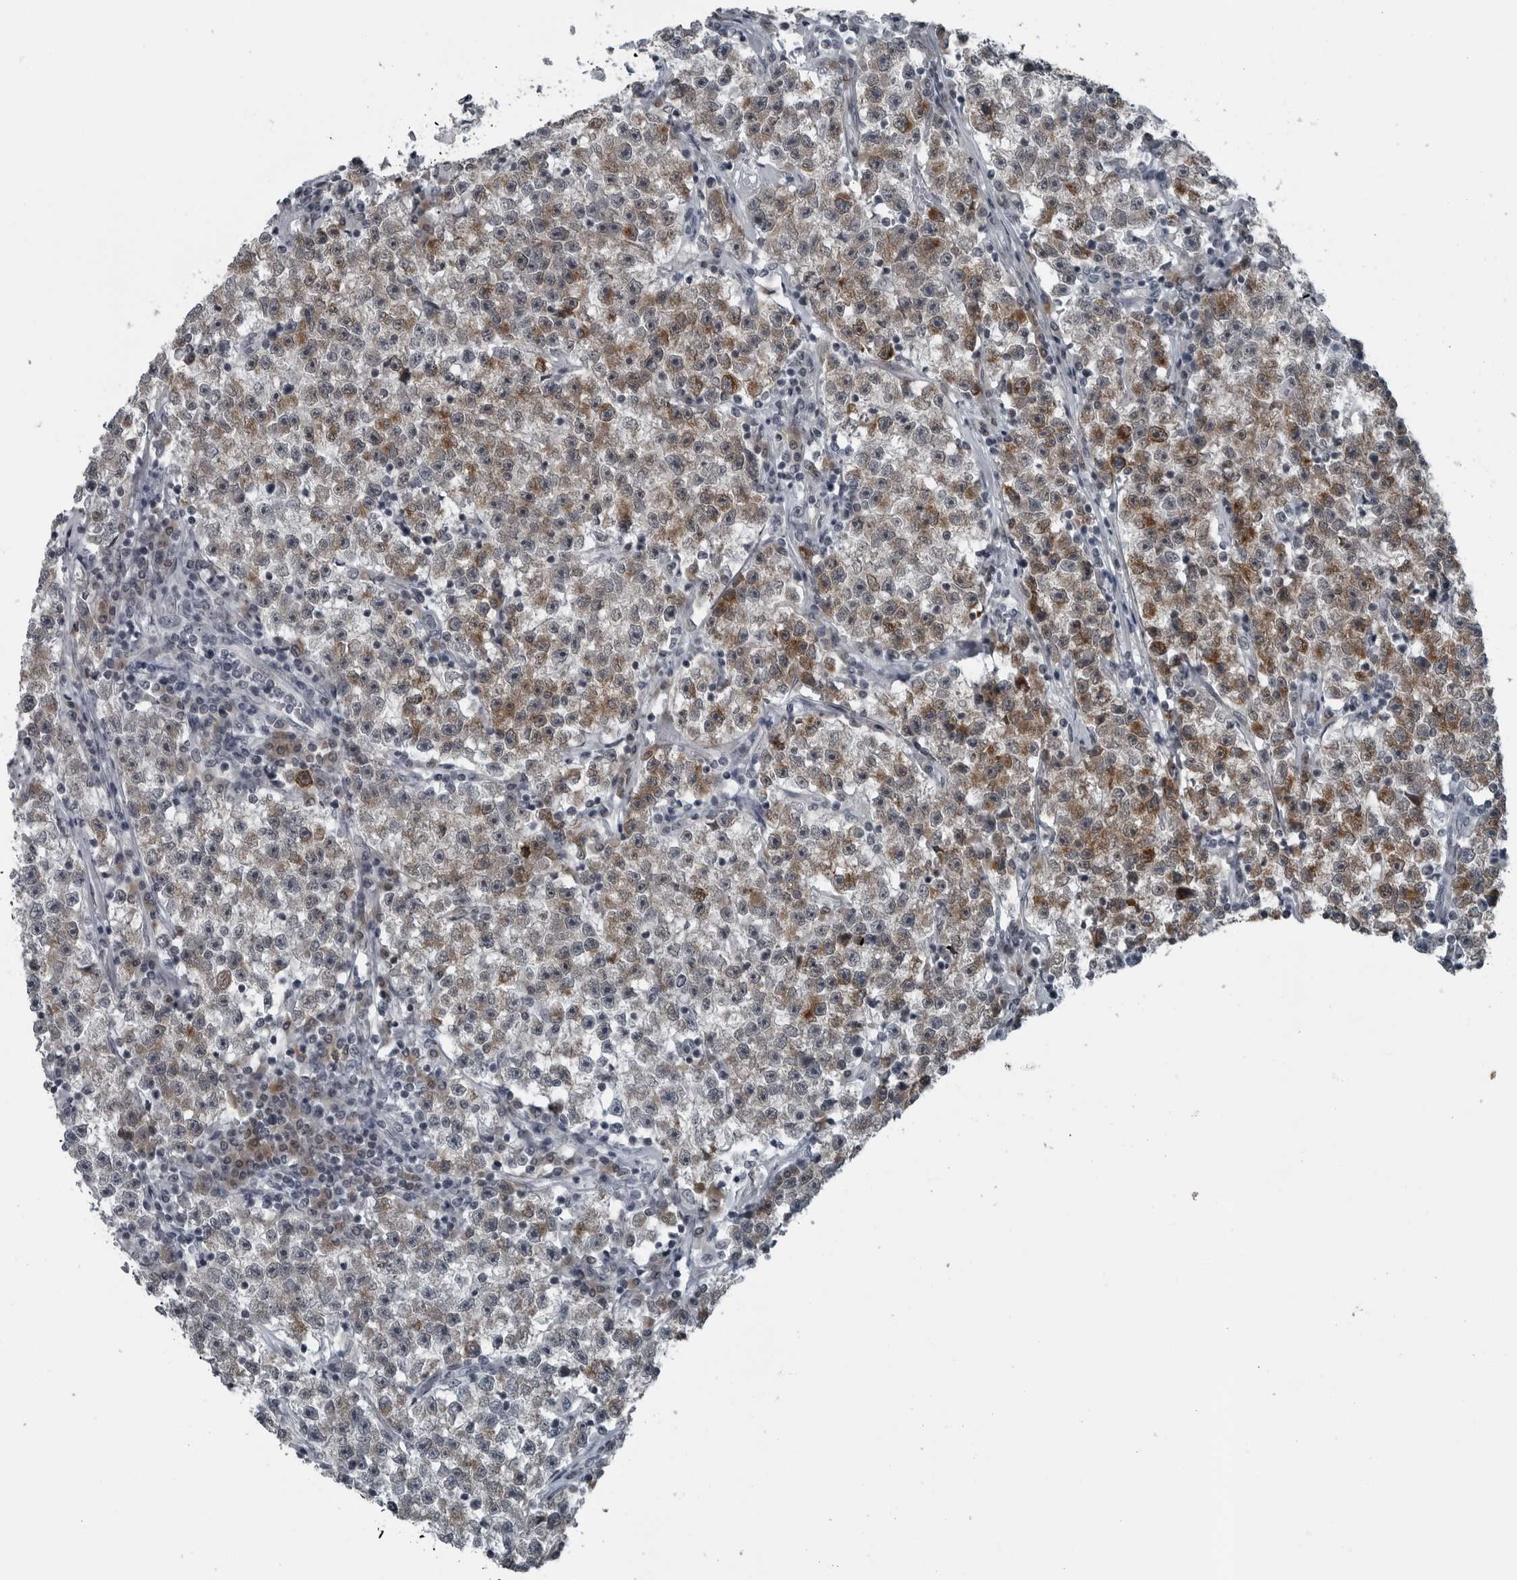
{"staining": {"intensity": "moderate", "quantity": "25%-75%", "location": "cytoplasmic/membranous"}, "tissue": "testis cancer", "cell_type": "Tumor cells", "image_type": "cancer", "snomed": [{"axis": "morphology", "description": "Seminoma, NOS"}, {"axis": "topography", "description": "Testis"}], "caption": "A brown stain highlights moderate cytoplasmic/membranous positivity of a protein in human testis cancer (seminoma) tumor cells.", "gene": "DNAAF11", "patient": {"sex": "male", "age": 22}}